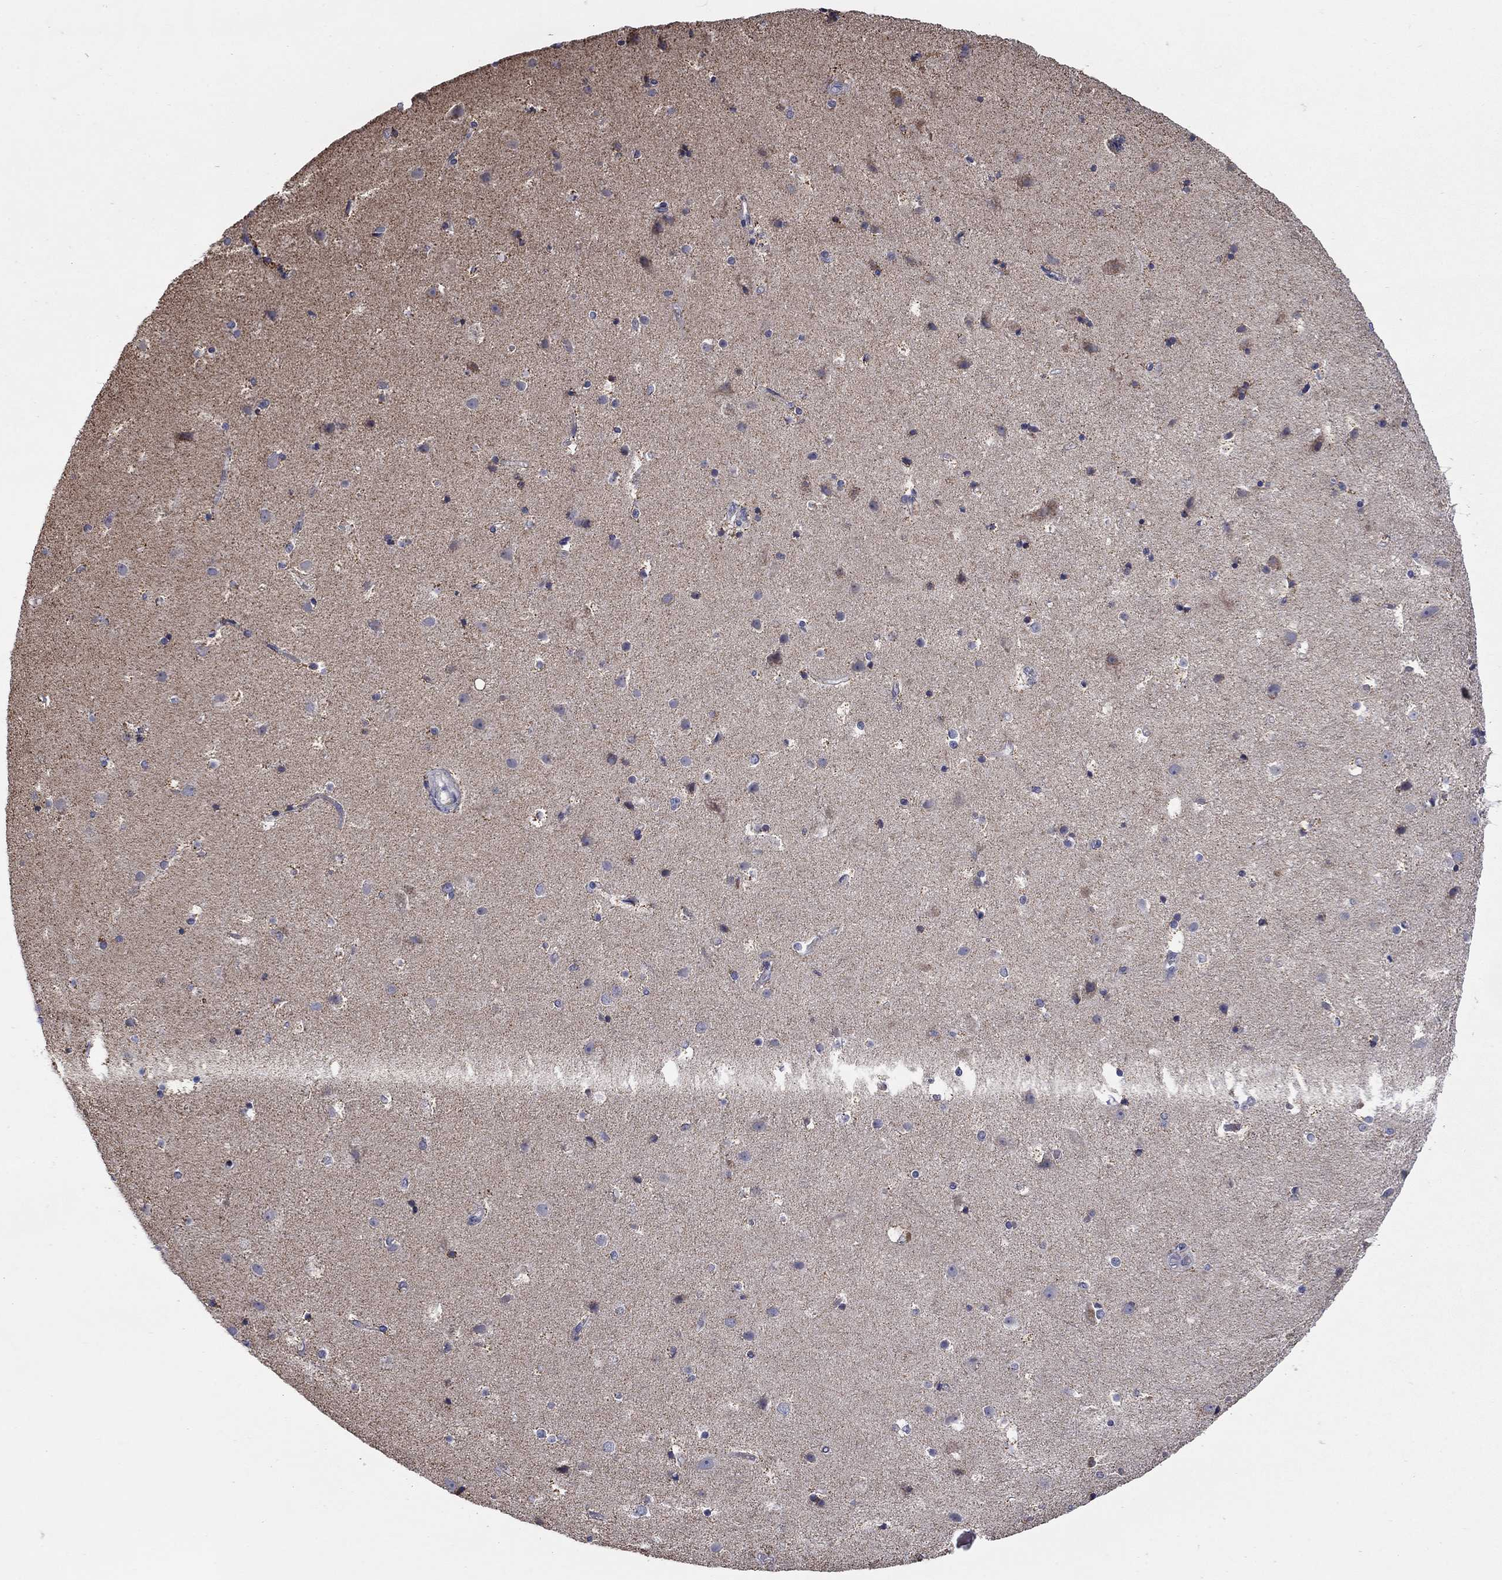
{"staining": {"intensity": "negative", "quantity": "none", "location": "none"}, "tissue": "cerebral cortex", "cell_type": "Endothelial cells", "image_type": "normal", "snomed": [{"axis": "morphology", "description": "Normal tissue, NOS"}, {"axis": "topography", "description": "Cerebral cortex"}], "caption": "Benign cerebral cortex was stained to show a protein in brown. There is no significant expression in endothelial cells. (Brightfield microscopy of DAB immunohistochemistry at high magnification).", "gene": "HPS5", "patient": {"sex": "female", "age": 52}}